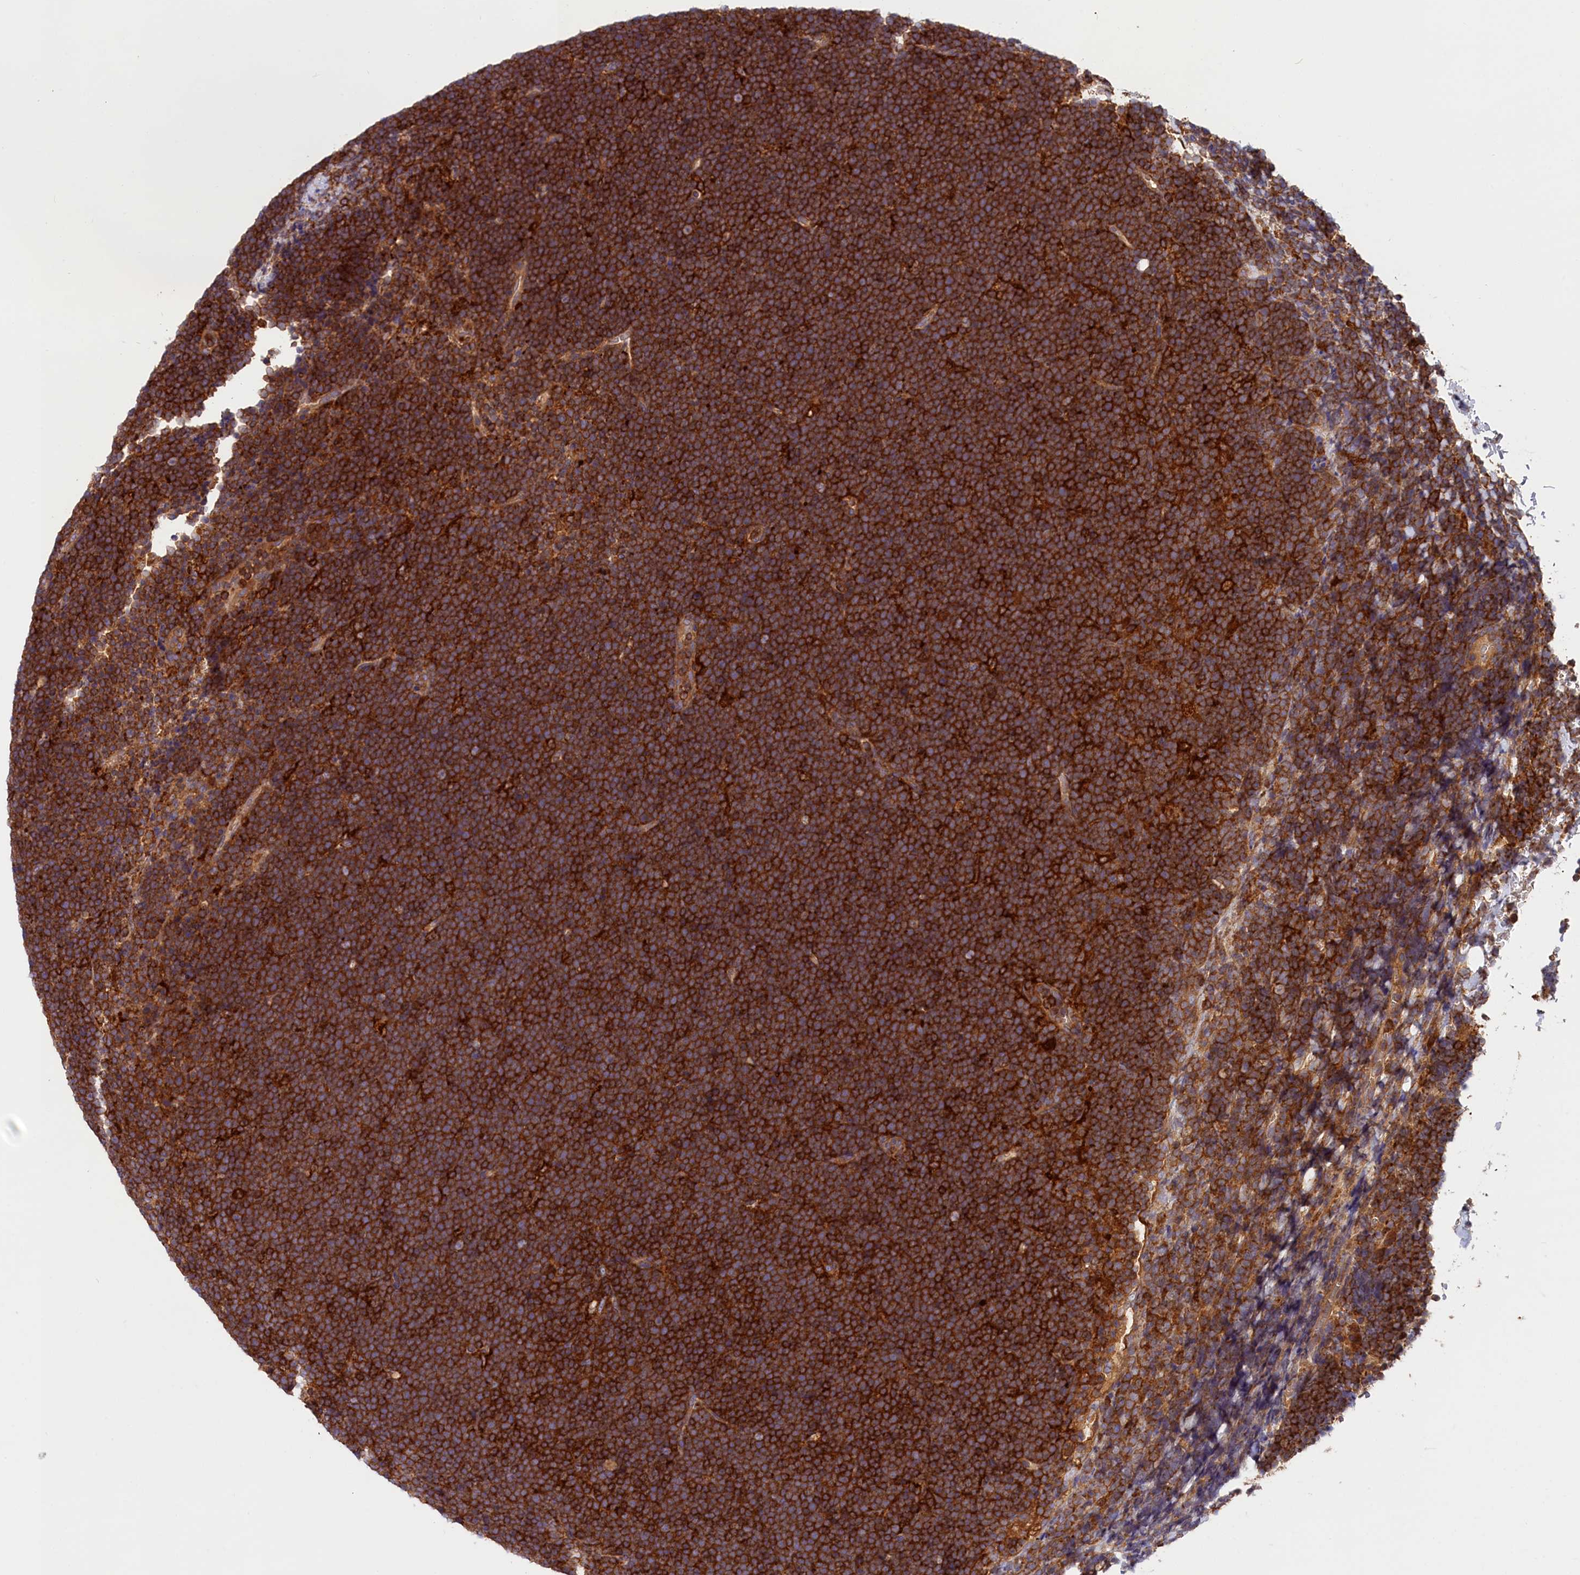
{"staining": {"intensity": "strong", "quantity": ">75%", "location": "cytoplasmic/membranous"}, "tissue": "lymphoma", "cell_type": "Tumor cells", "image_type": "cancer", "snomed": [{"axis": "morphology", "description": "Malignant lymphoma, non-Hodgkin's type, High grade"}, {"axis": "topography", "description": "Lymph node"}], "caption": "High-power microscopy captured an IHC image of malignant lymphoma, non-Hodgkin's type (high-grade), revealing strong cytoplasmic/membranous staining in approximately >75% of tumor cells.", "gene": "MYO9B", "patient": {"sex": "male", "age": 13}}